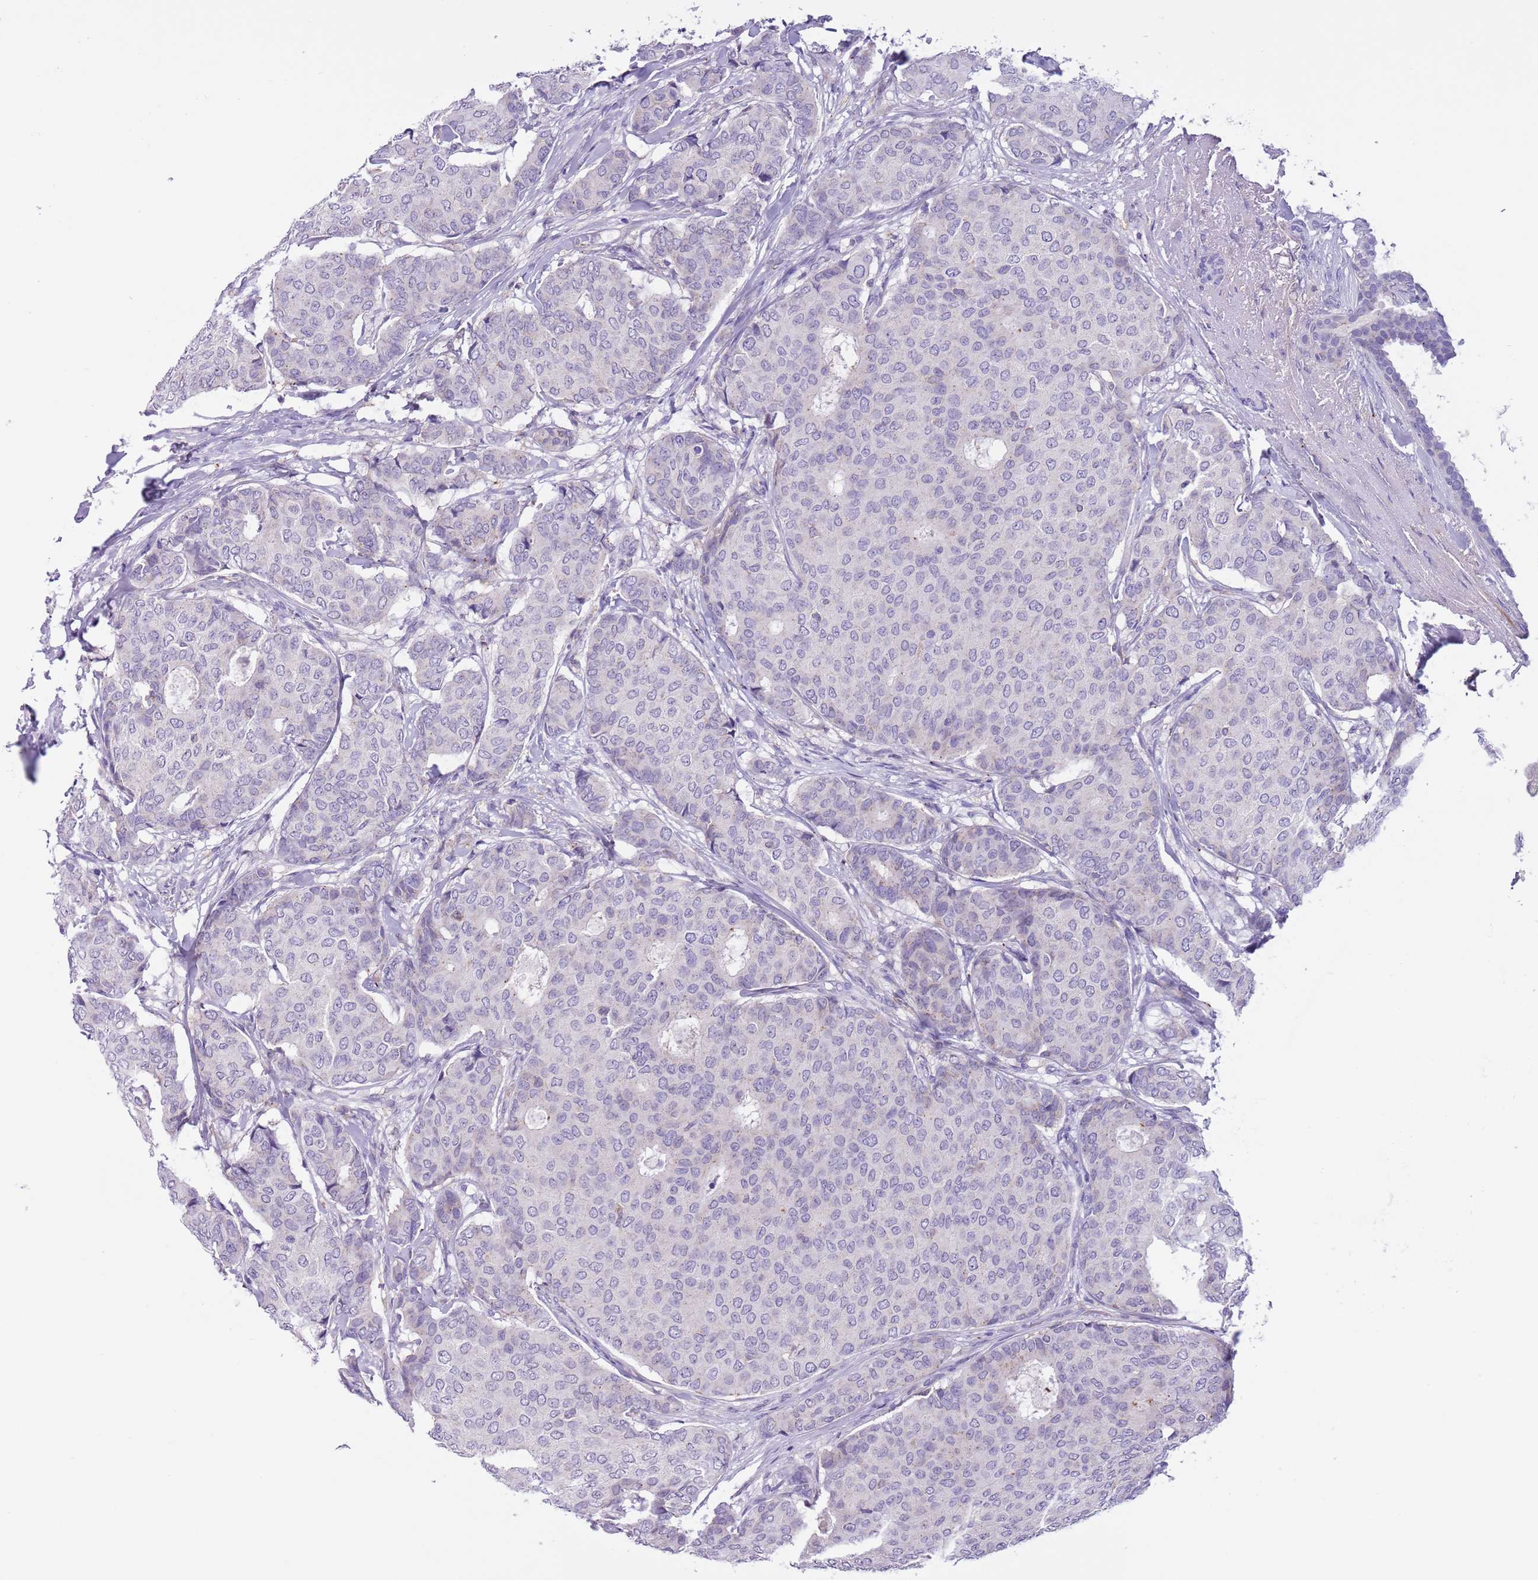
{"staining": {"intensity": "negative", "quantity": "none", "location": "none"}, "tissue": "breast cancer", "cell_type": "Tumor cells", "image_type": "cancer", "snomed": [{"axis": "morphology", "description": "Duct carcinoma"}, {"axis": "topography", "description": "Breast"}], "caption": "A histopathology image of breast cancer stained for a protein exhibits no brown staining in tumor cells. (IHC, brightfield microscopy, high magnification).", "gene": "PFKFB2", "patient": {"sex": "female", "age": 75}}